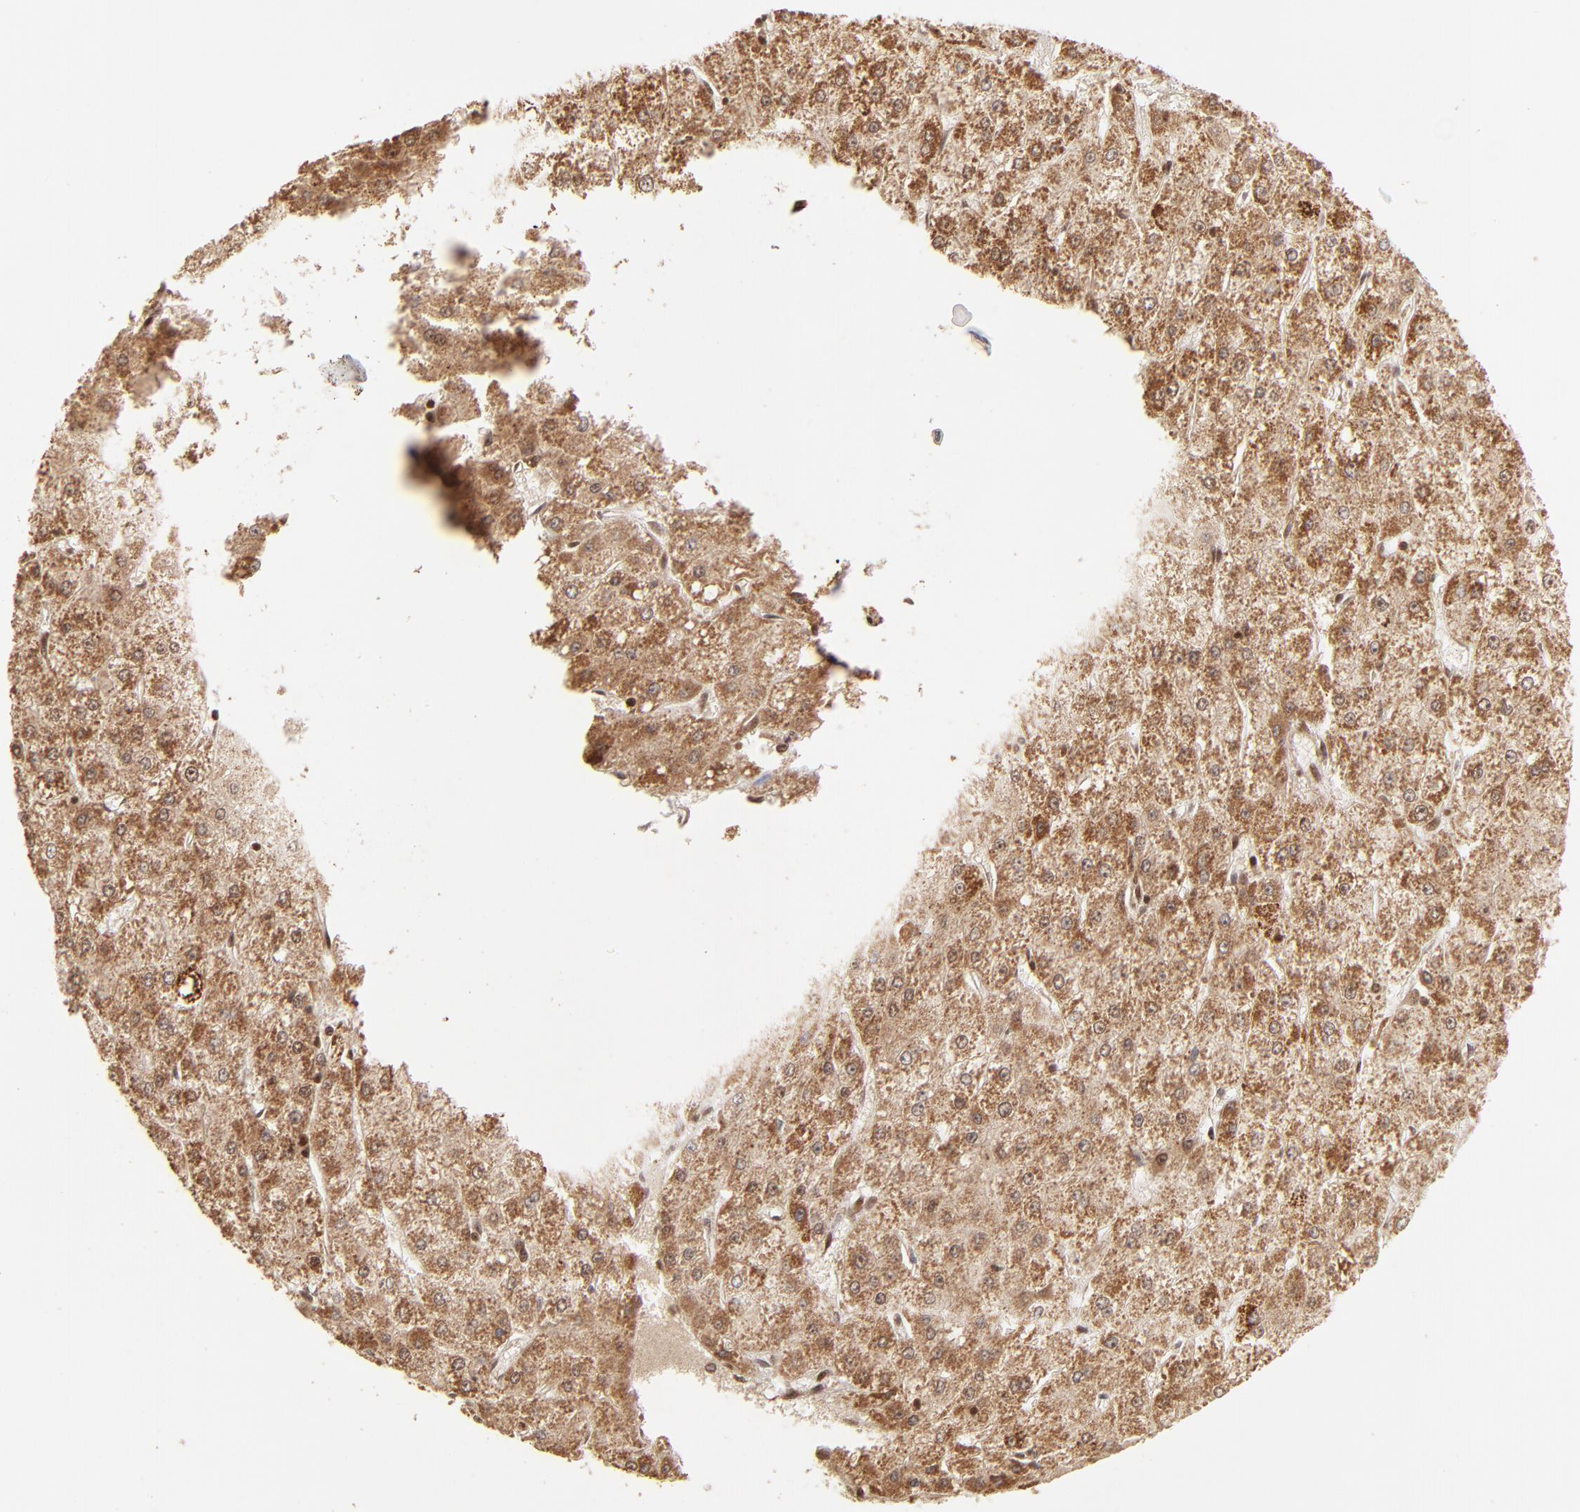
{"staining": {"intensity": "strong", "quantity": ">75%", "location": "cytoplasmic/membranous"}, "tissue": "liver cancer", "cell_type": "Tumor cells", "image_type": "cancer", "snomed": [{"axis": "morphology", "description": "Carcinoma, Hepatocellular, NOS"}, {"axis": "topography", "description": "Liver"}], "caption": "Liver cancer (hepatocellular carcinoma) was stained to show a protein in brown. There is high levels of strong cytoplasmic/membranous expression in about >75% of tumor cells.", "gene": "MED15", "patient": {"sex": "female", "age": 52}}